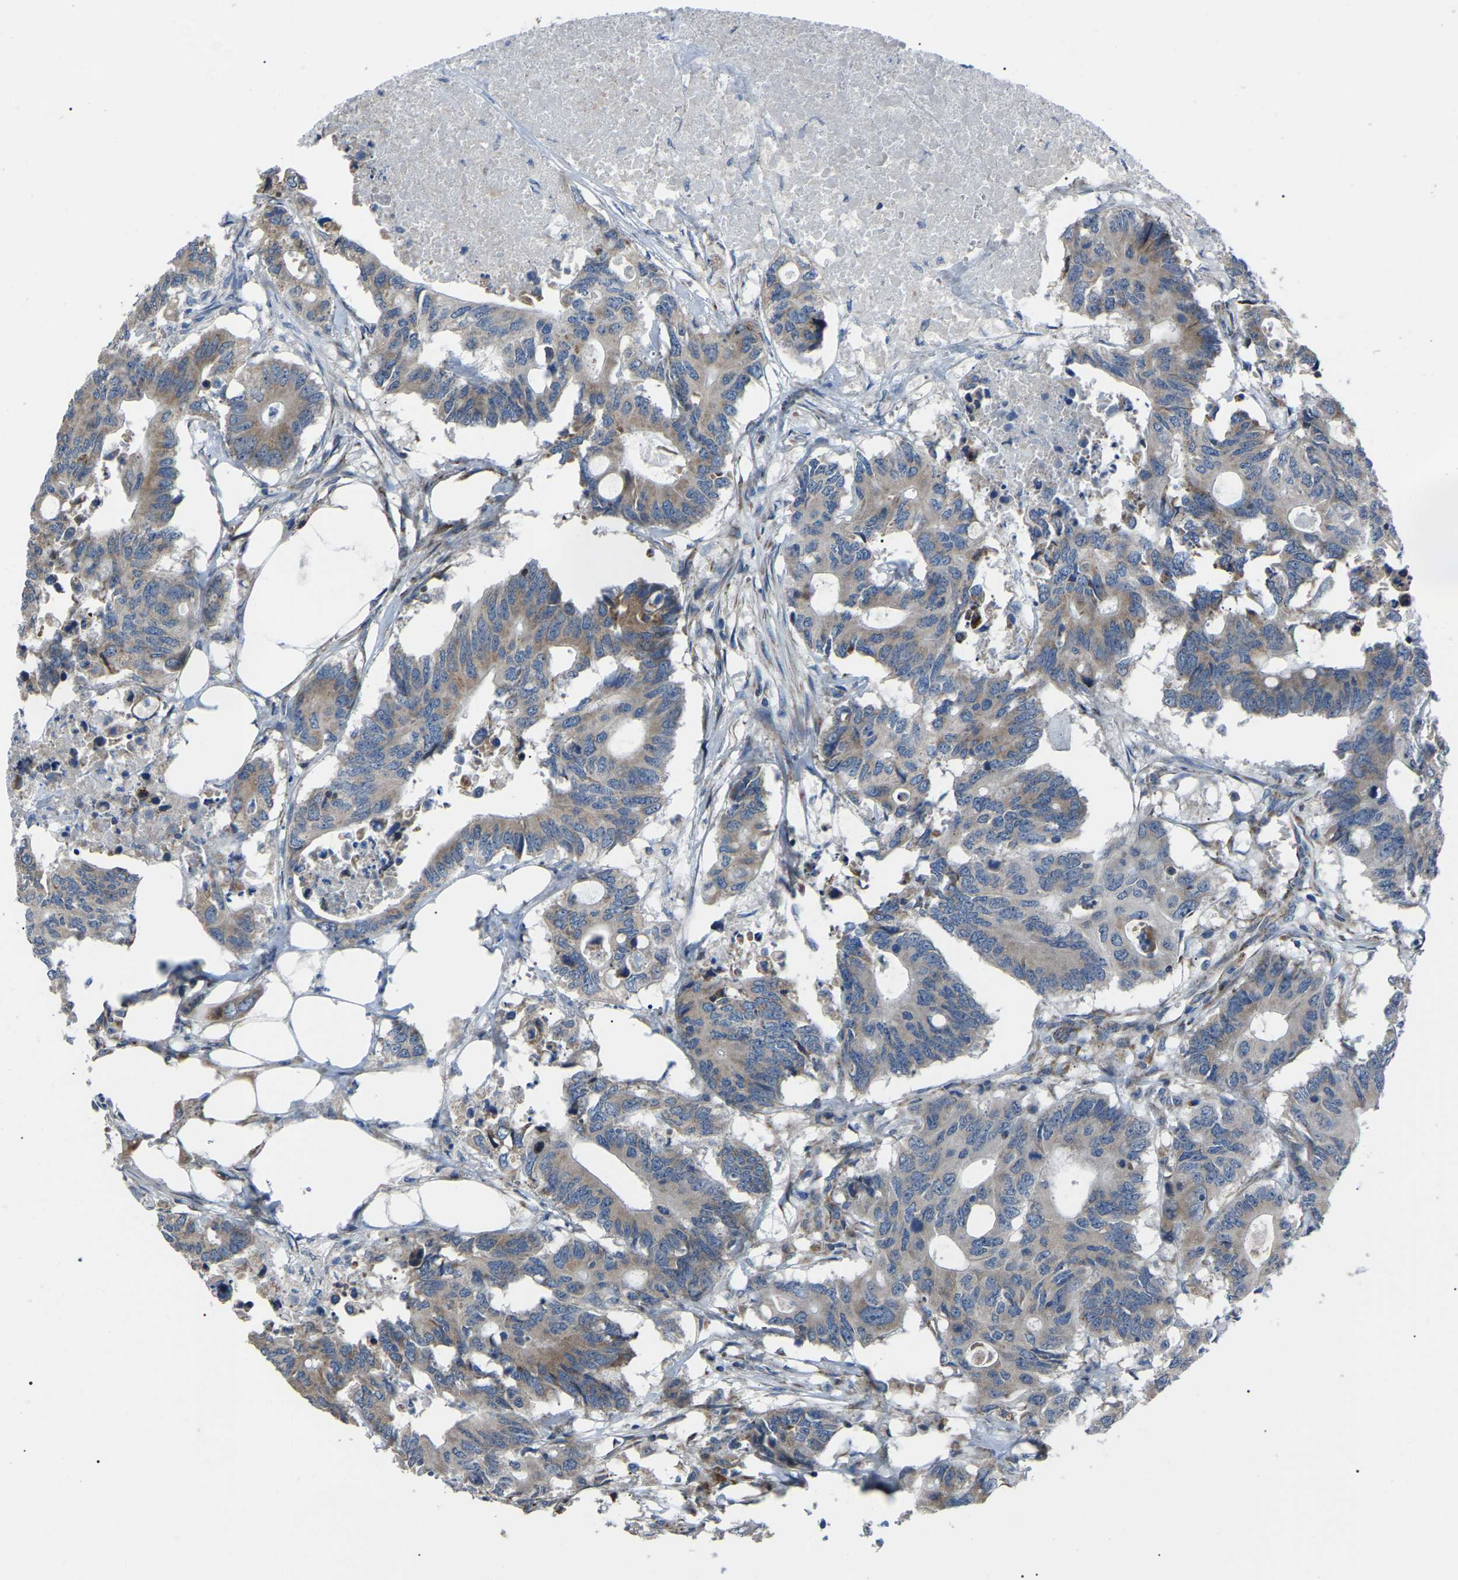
{"staining": {"intensity": "weak", "quantity": ">75%", "location": "cytoplasmic/membranous"}, "tissue": "colorectal cancer", "cell_type": "Tumor cells", "image_type": "cancer", "snomed": [{"axis": "morphology", "description": "Adenocarcinoma, NOS"}, {"axis": "topography", "description": "Colon"}], "caption": "Protein staining exhibits weak cytoplasmic/membranous staining in about >75% of tumor cells in colorectal adenocarcinoma.", "gene": "AGO2", "patient": {"sex": "male", "age": 71}}